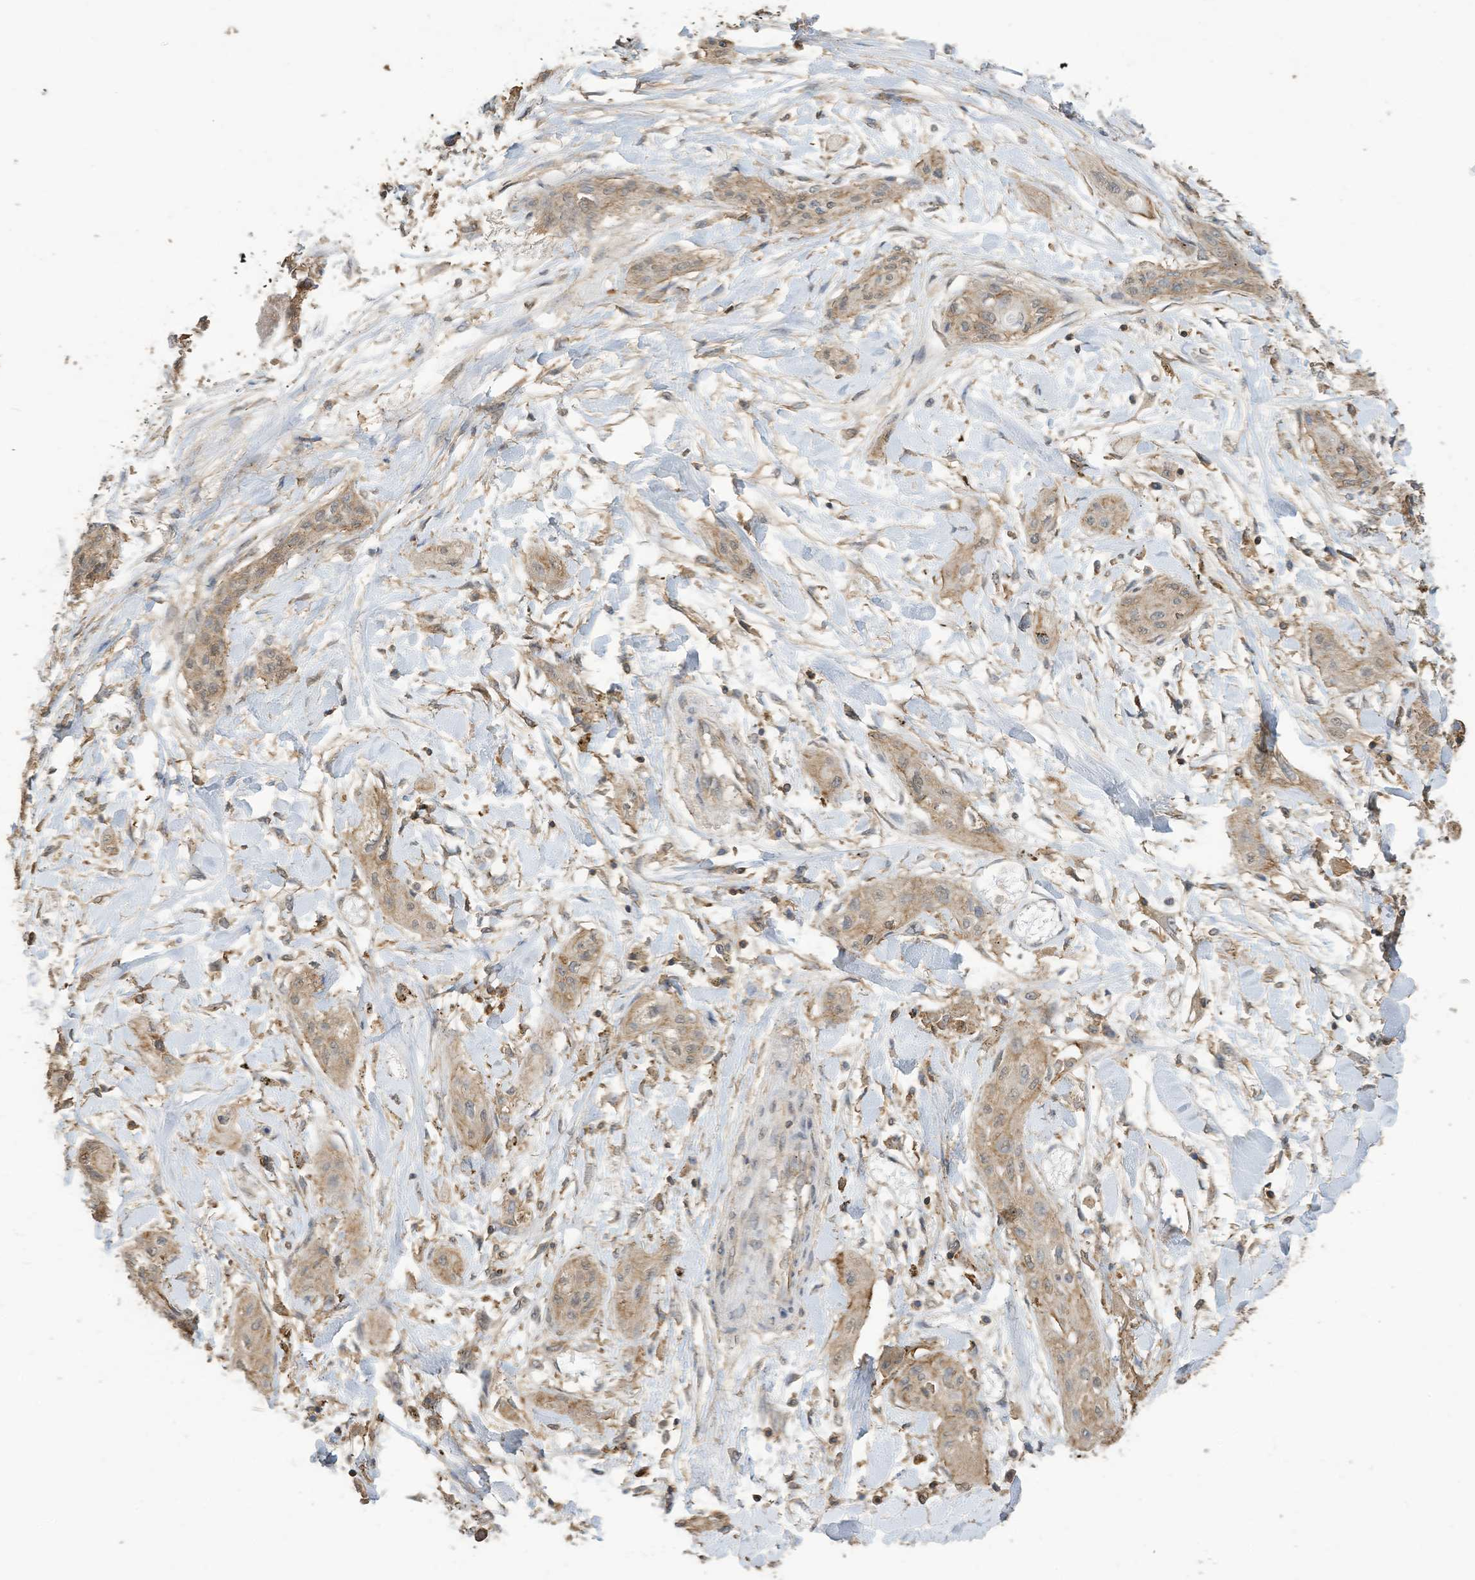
{"staining": {"intensity": "weak", "quantity": ">75%", "location": "cytoplasmic/membranous"}, "tissue": "lung cancer", "cell_type": "Tumor cells", "image_type": "cancer", "snomed": [{"axis": "morphology", "description": "Squamous cell carcinoma, NOS"}, {"axis": "topography", "description": "Lung"}], "caption": "Approximately >75% of tumor cells in human lung cancer (squamous cell carcinoma) show weak cytoplasmic/membranous protein positivity as visualized by brown immunohistochemical staining.", "gene": "COX10", "patient": {"sex": "female", "age": 47}}